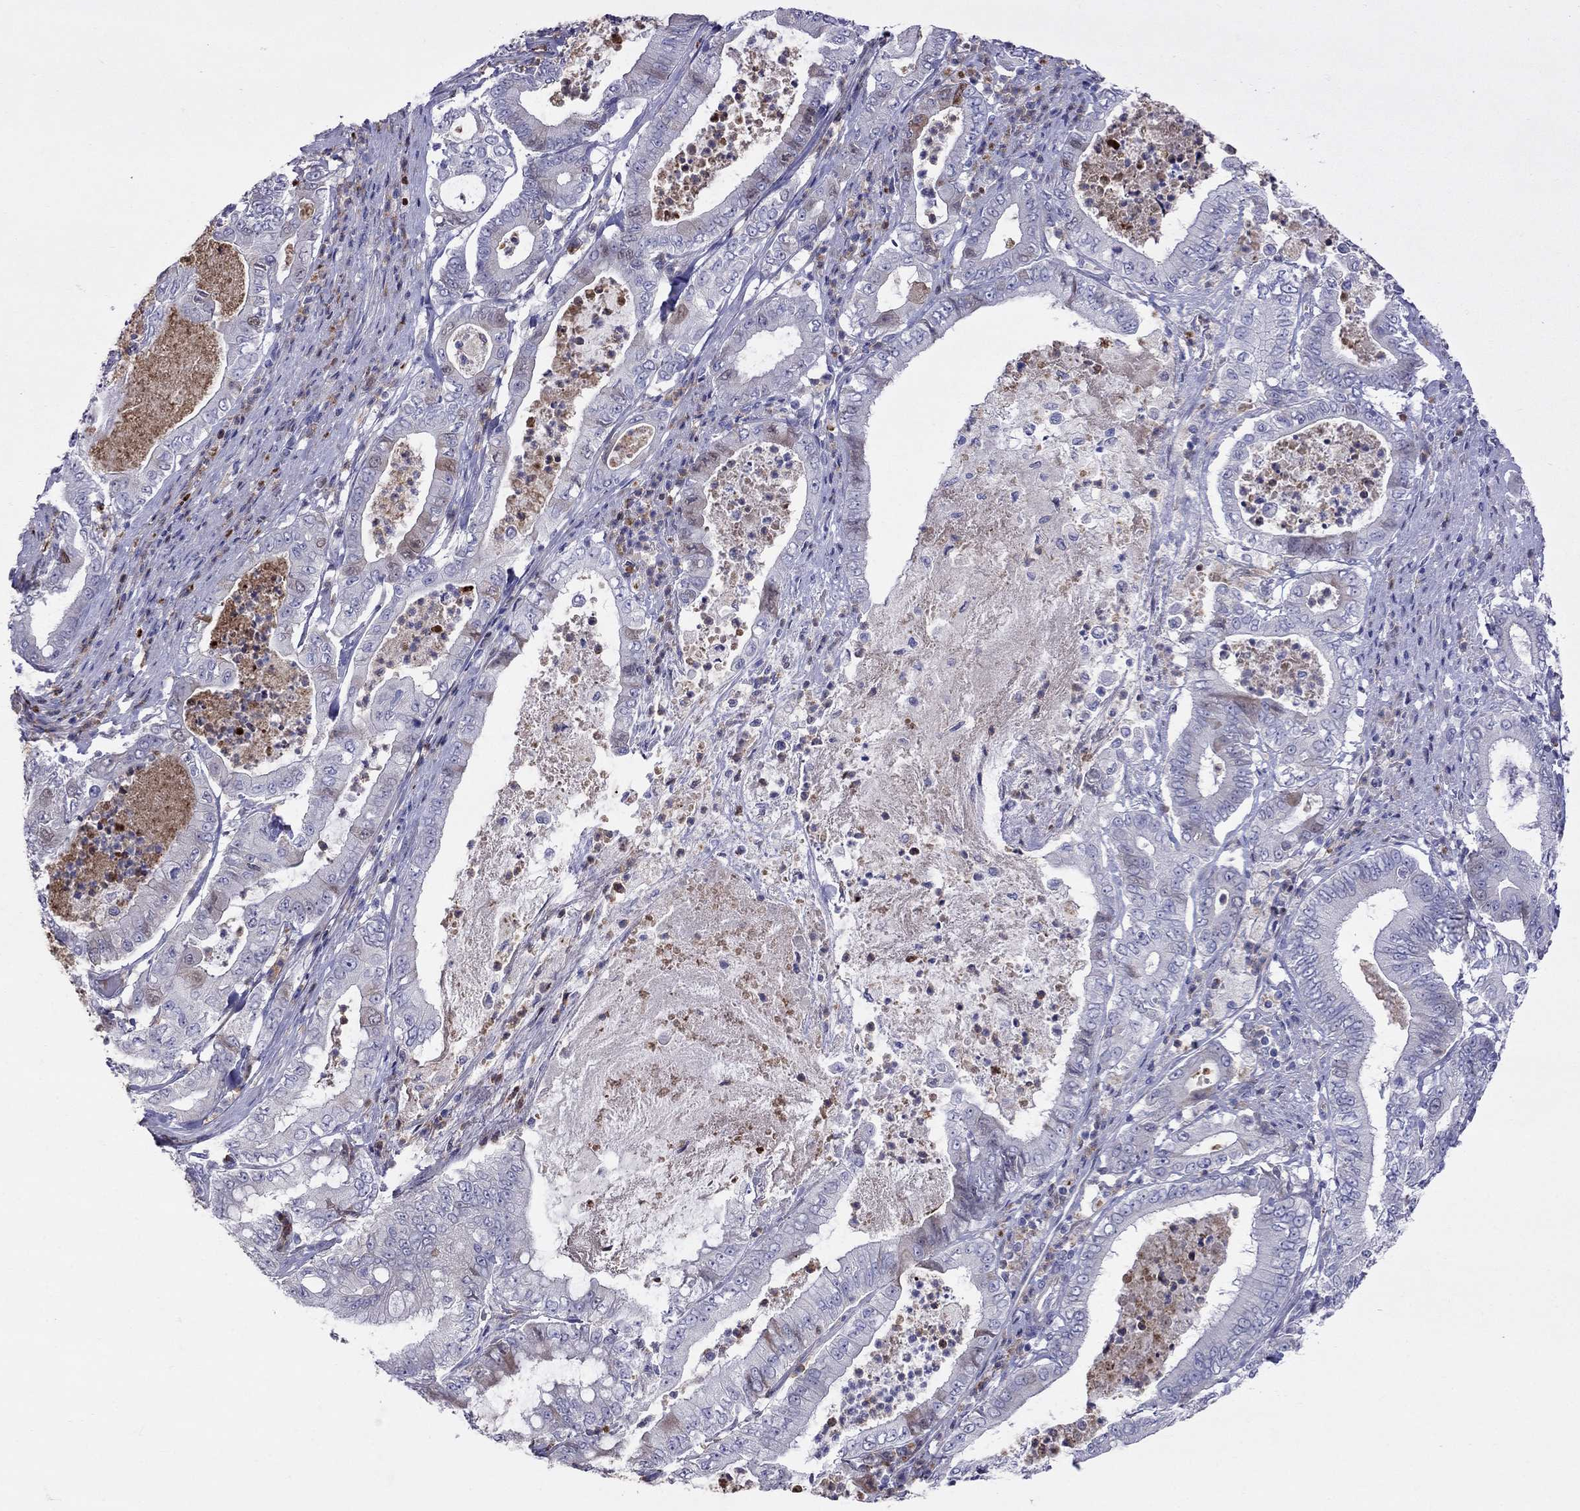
{"staining": {"intensity": "negative", "quantity": "none", "location": "none"}, "tissue": "pancreatic cancer", "cell_type": "Tumor cells", "image_type": "cancer", "snomed": [{"axis": "morphology", "description": "Adenocarcinoma, NOS"}, {"axis": "topography", "description": "Pancreas"}], "caption": "Immunohistochemistry of human adenocarcinoma (pancreatic) displays no positivity in tumor cells.", "gene": "SPINT4", "patient": {"sex": "male", "age": 71}}